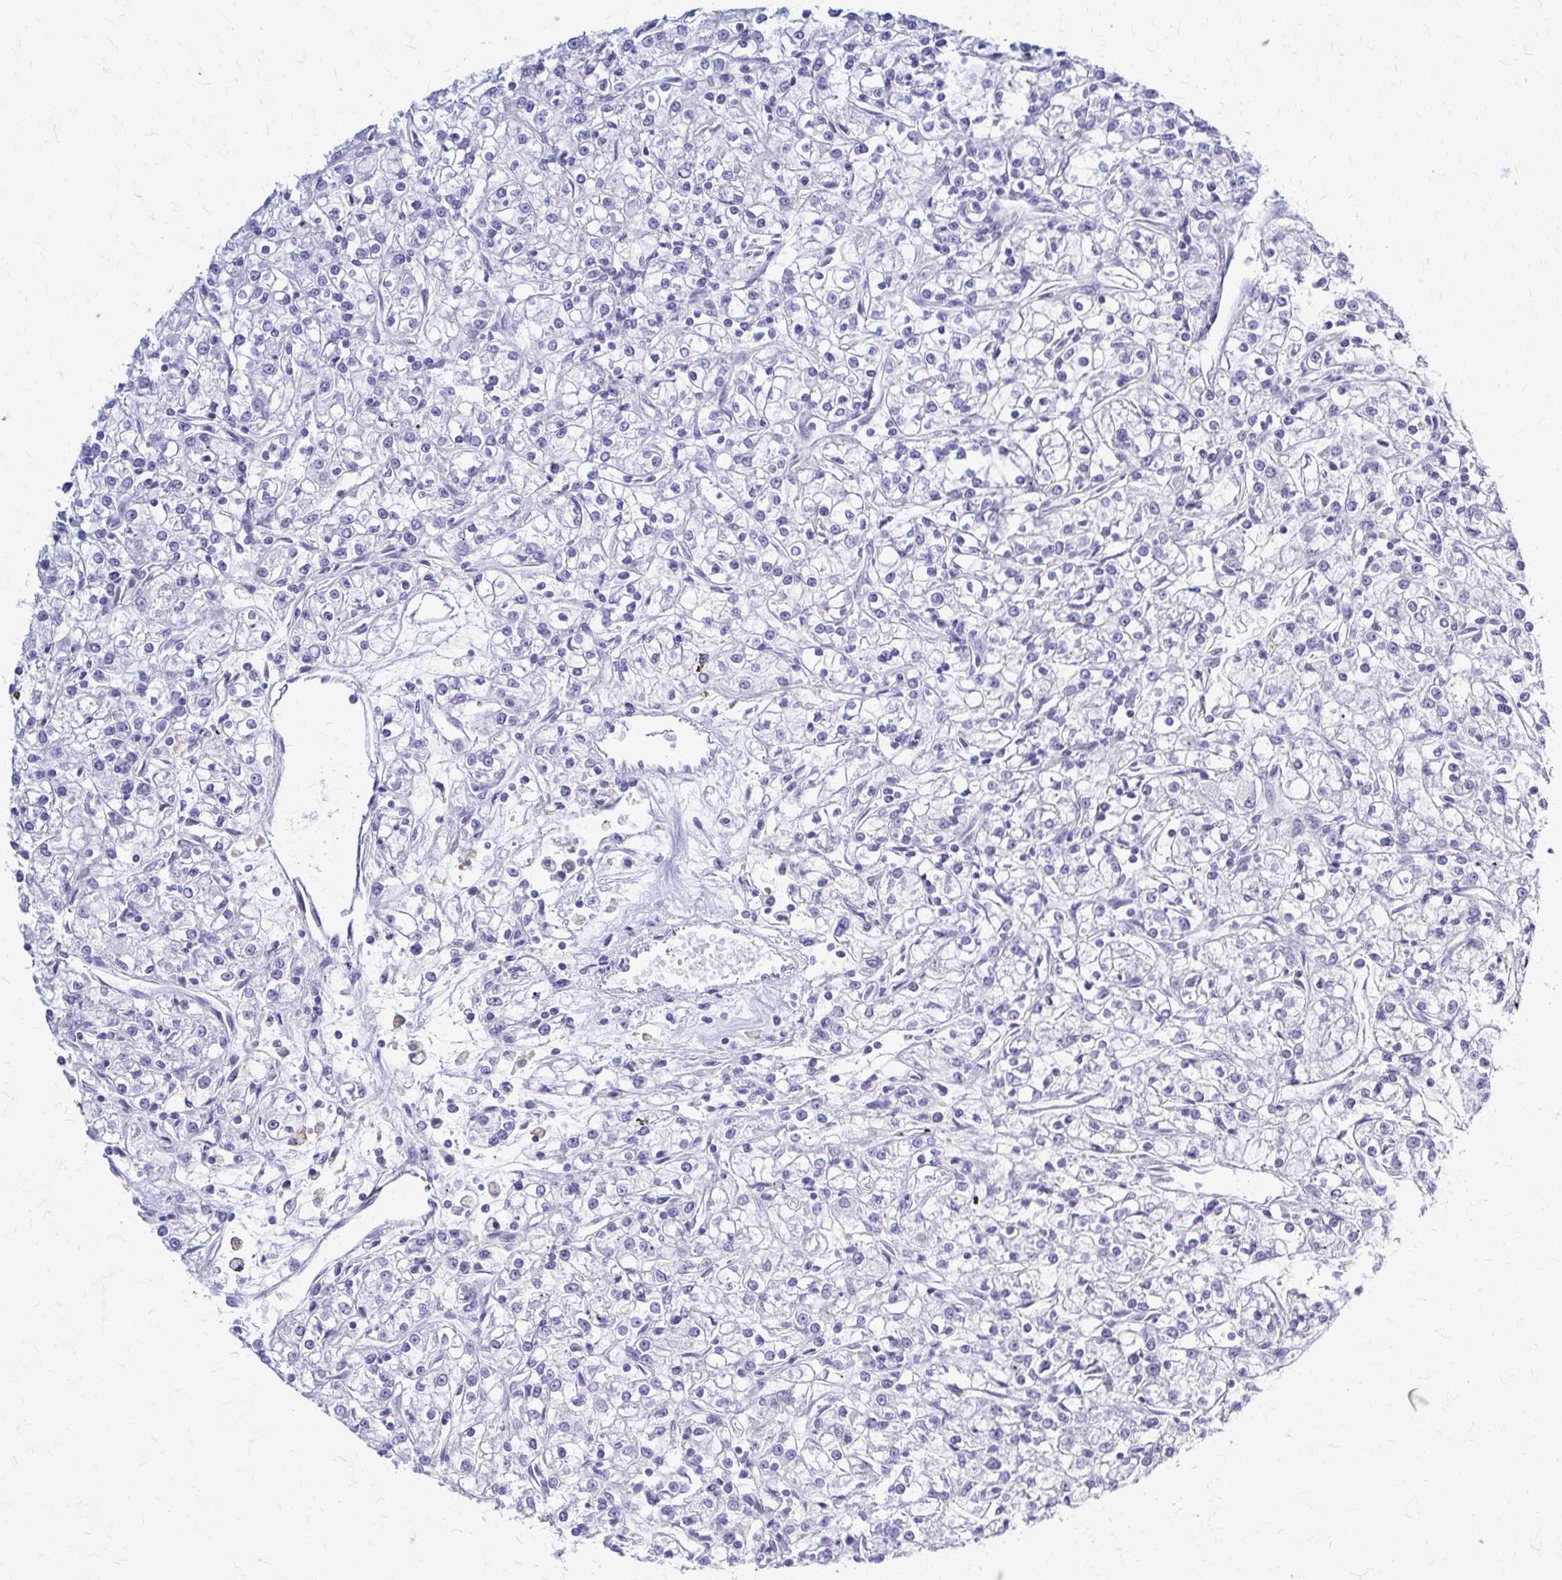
{"staining": {"intensity": "negative", "quantity": "none", "location": "none"}, "tissue": "renal cancer", "cell_type": "Tumor cells", "image_type": "cancer", "snomed": [{"axis": "morphology", "description": "Adenocarcinoma, NOS"}, {"axis": "topography", "description": "Kidney"}], "caption": "Tumor cells show no significant staining in renal cancer.", "gene": "RHOBTB2", "patient": {"sex": "female", "age": 59}}